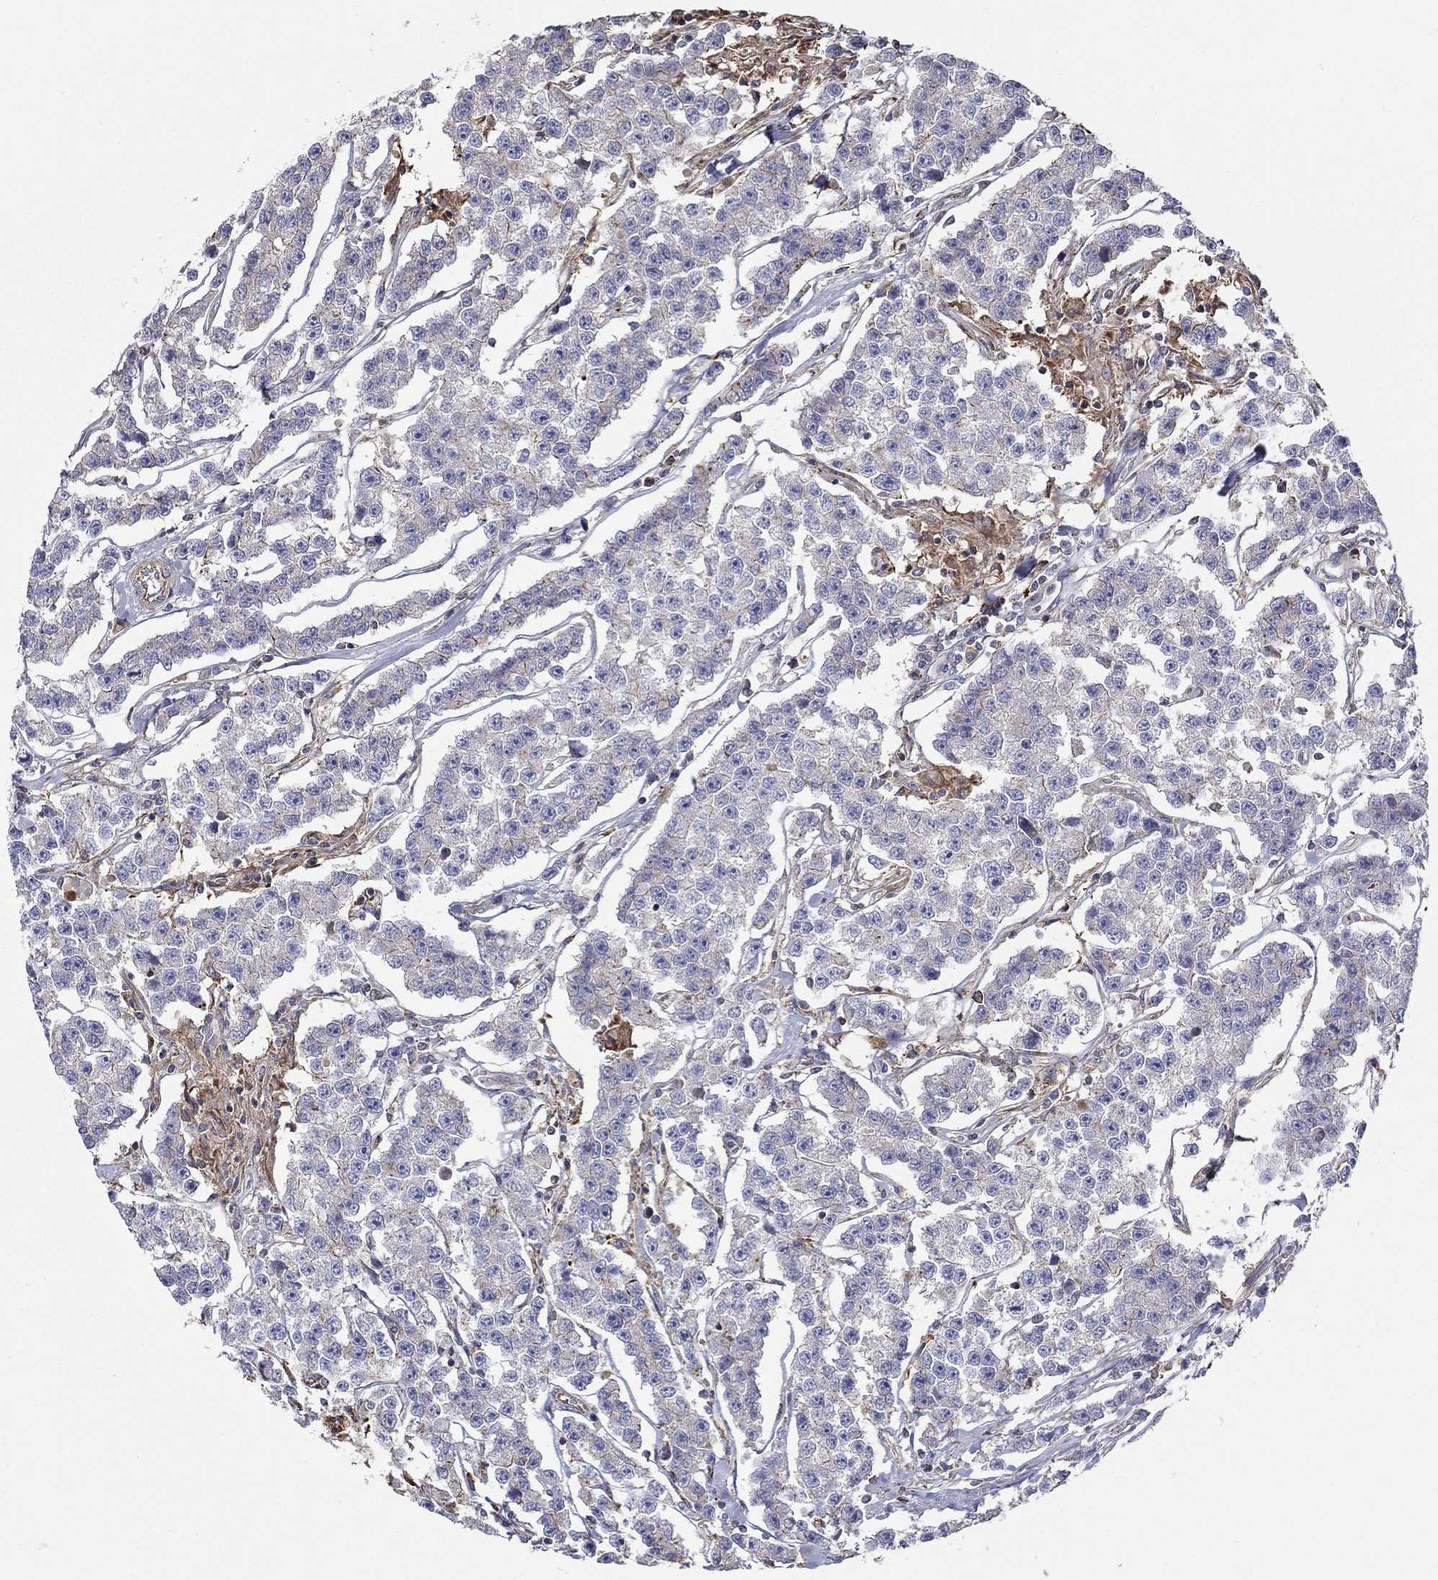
{"staining": {"intensity": "negative", "quantity": "none", "location": "none"}, "tissue": "testis cancer", "cell_type": "Tumor cells", "image_type": "cancer", "snomed": [{"axis": "morphology", "description": "Seminoma, NOS"}, {"axis": "topography", "description": "Testis"}], "caption": "The immunohistochemistry image has no significant positivity in tumor cells of seminoma (testis) tissue.", "gene": "NPHP1", "patient": {"sex": "male", "age": 59}}